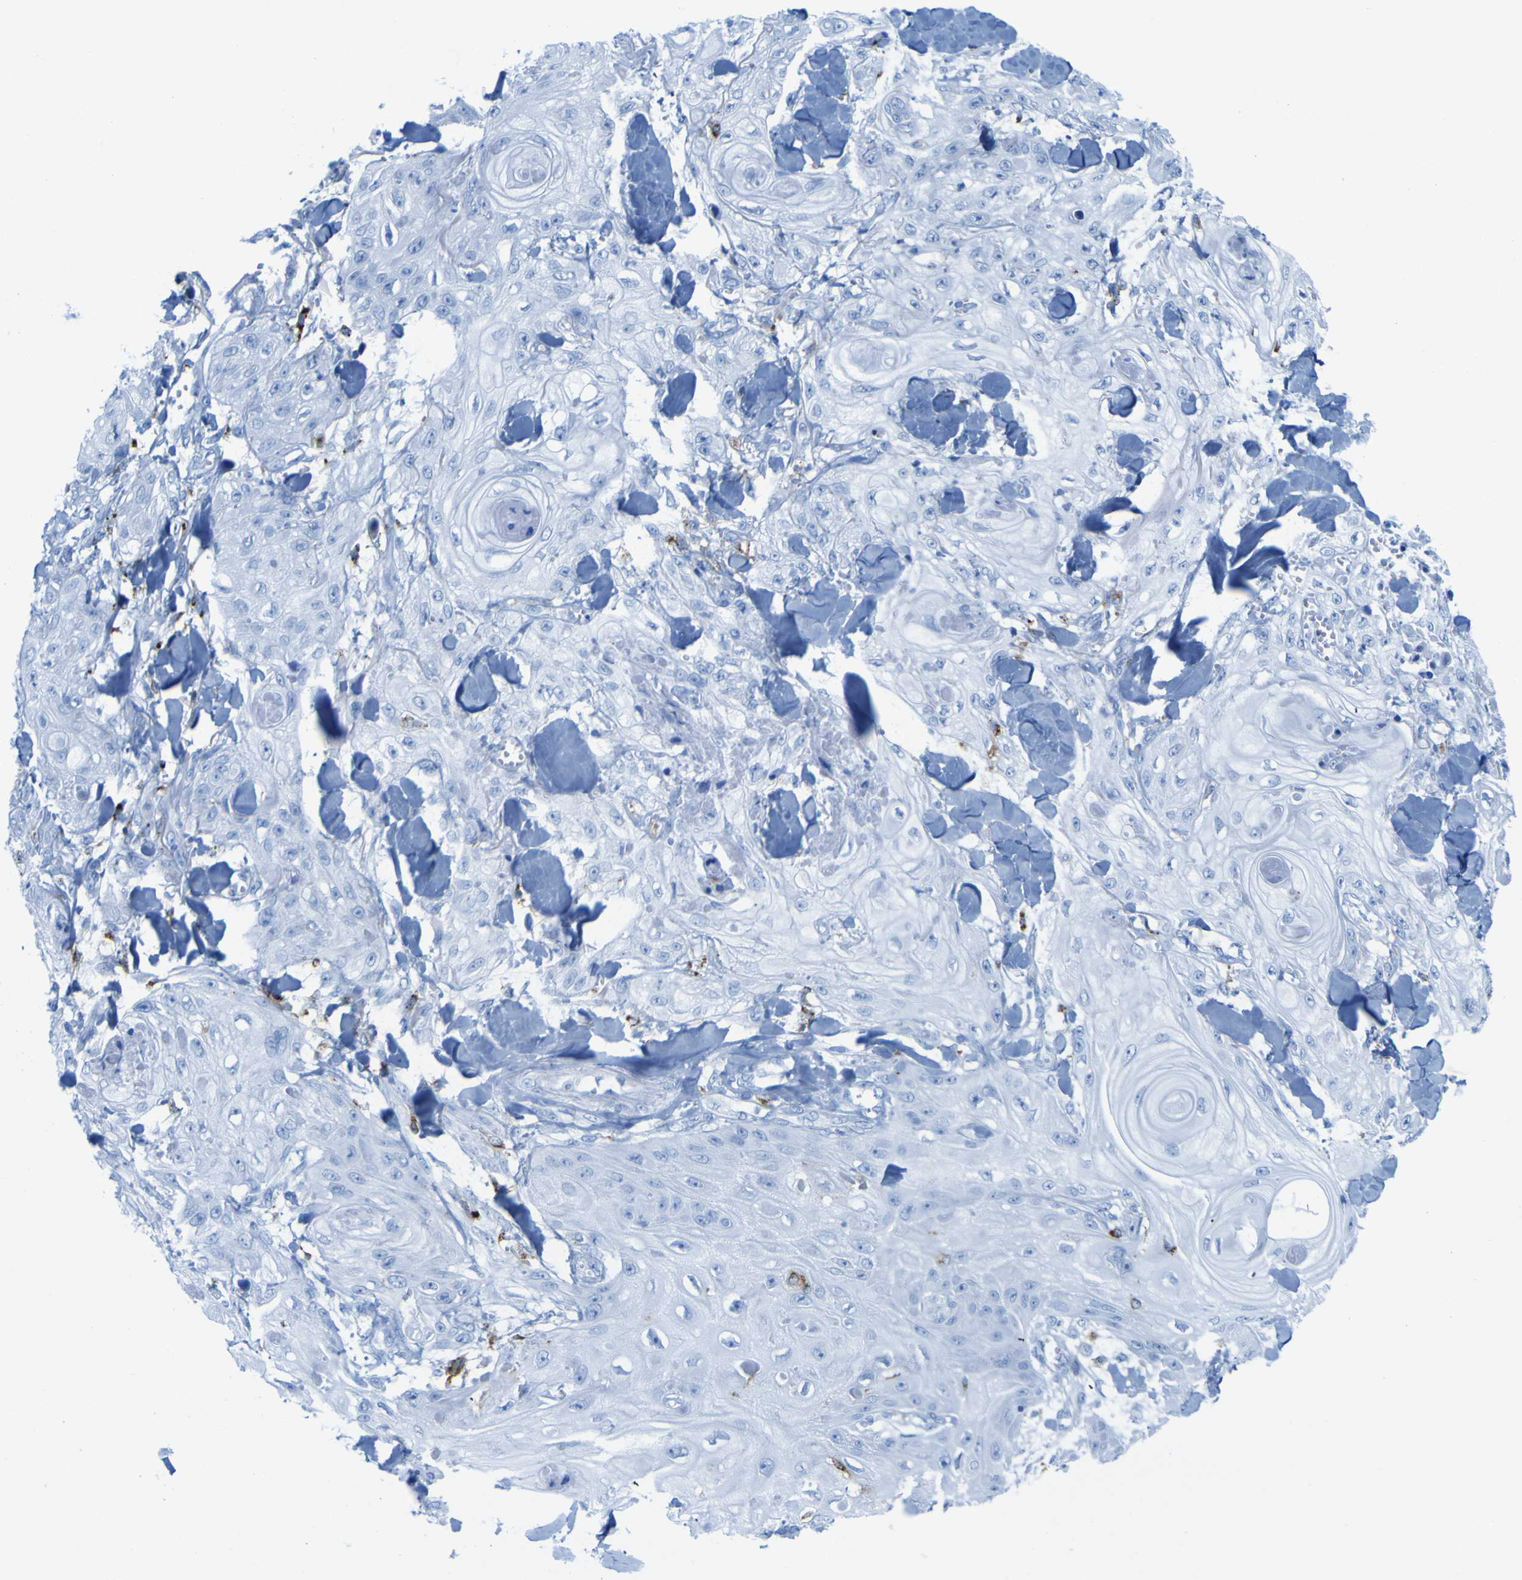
{"staining": {"intensity": "negative", "quantity": "none", "location": "none"}, "tissue": "skin cancer", "cell_type": "Tumor cells", "image_type": "cancer", "snomed": [{"axis": "morphology", "description": "Squamous cell carcinoma, NOS"}, {"axis": "topography", "description": "Skin"}], "caption": "A photomicrograph of human skin cancer (squamous cell carcinoma) is negative for staining in tumor cells.", "gene": "PLD3", "patient": {"sex": "male", "age": 74}}